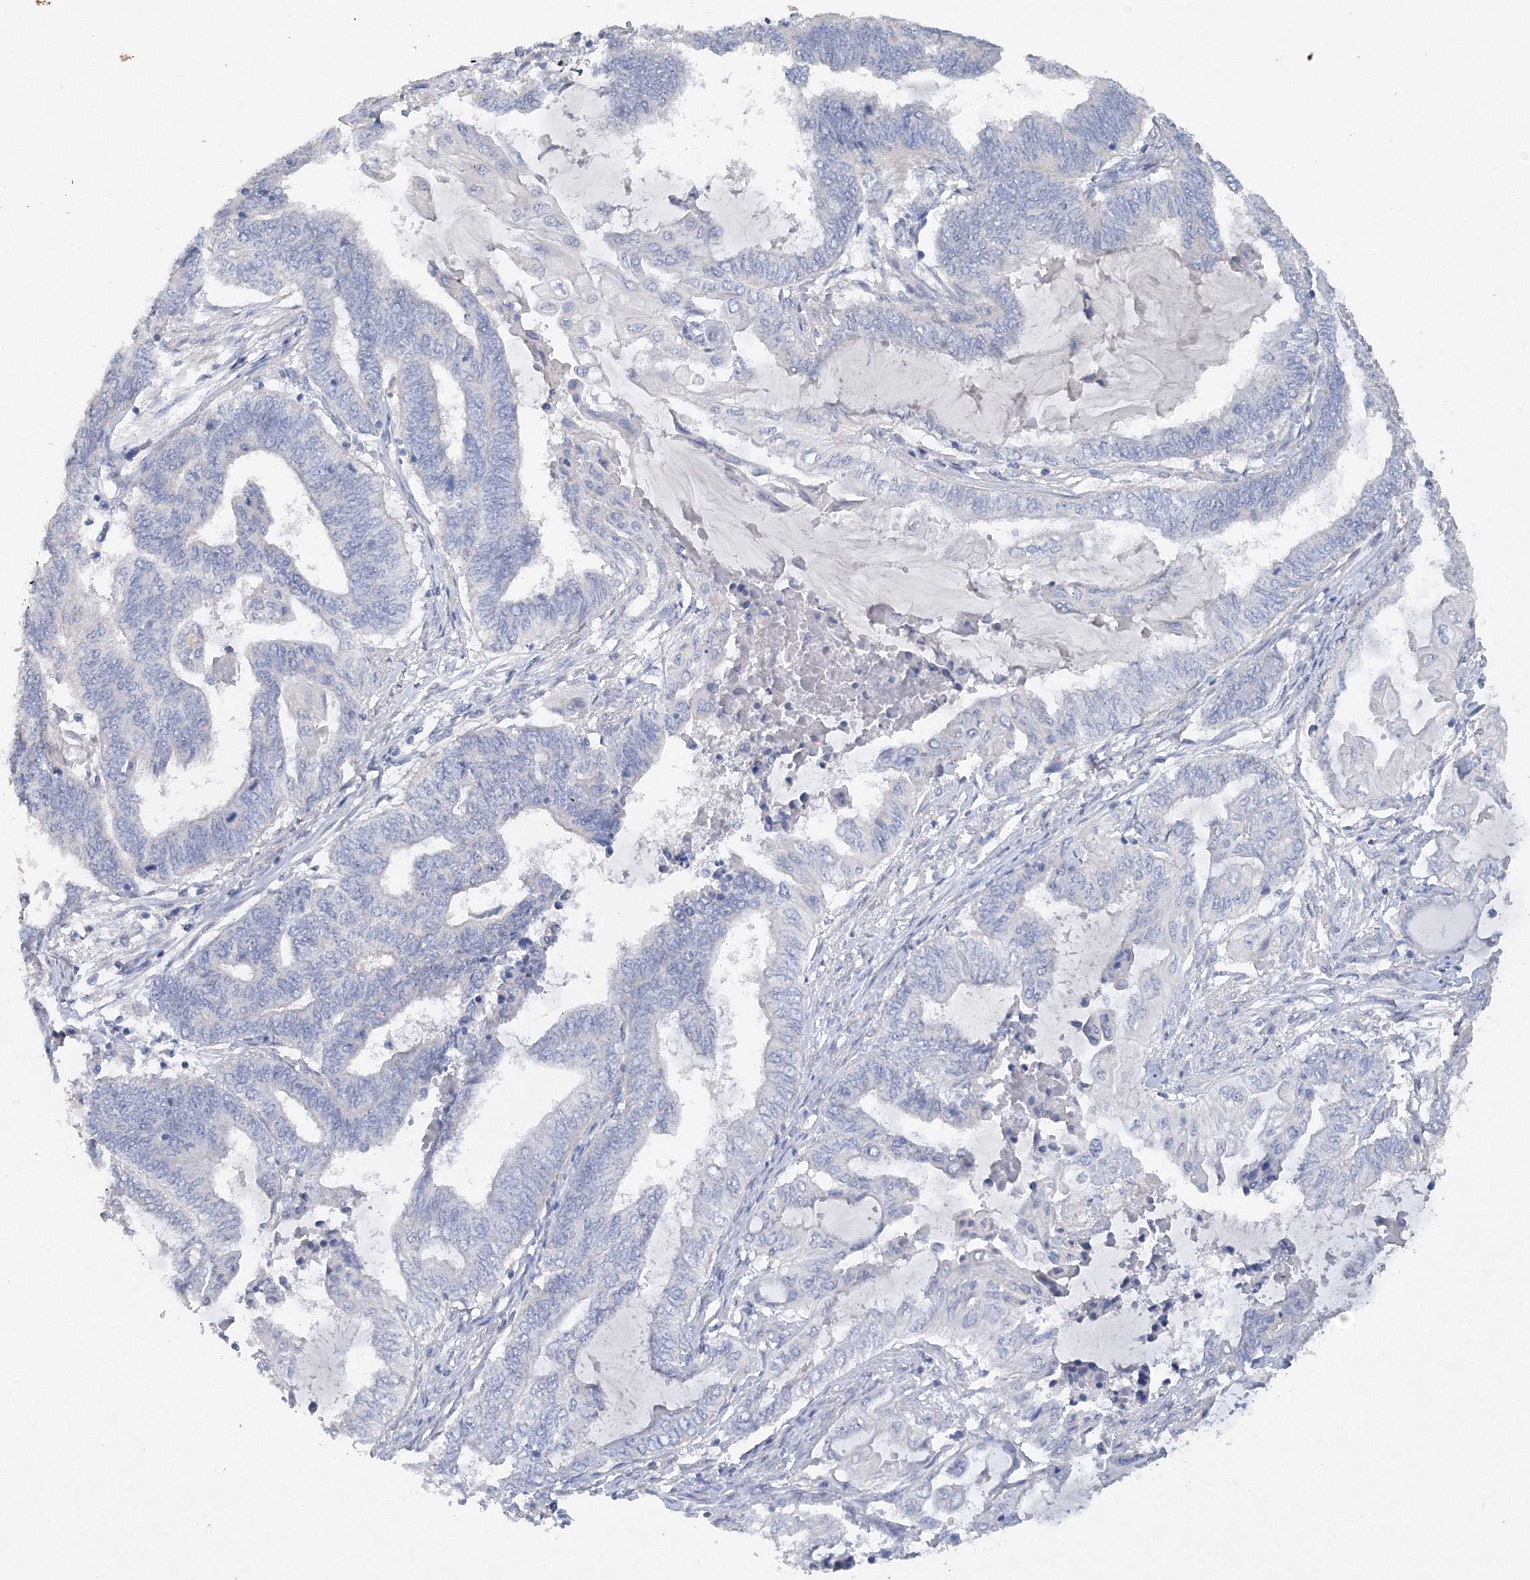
{"staining": {"intensity": "negative", "quantity": "none", "location": "none"}, "tissue": "endometrial cancer", "cell_type": "Tumor cells", "image_type": "cancer", "snomed": [{"axis": "morphology", "description": "Adenocarcinoma, NOS"}, {"axis": "topography", "description": "Uterus"}, {"axis": "topography", "description": "Endometrium"}], "caption": "Micrograph shows no significant protein positivity in tumor cells of endometrial cancer (adenocarcinoma).", "gene": "OSBPL6", "patient": {"sex": "female", "age": 70}}